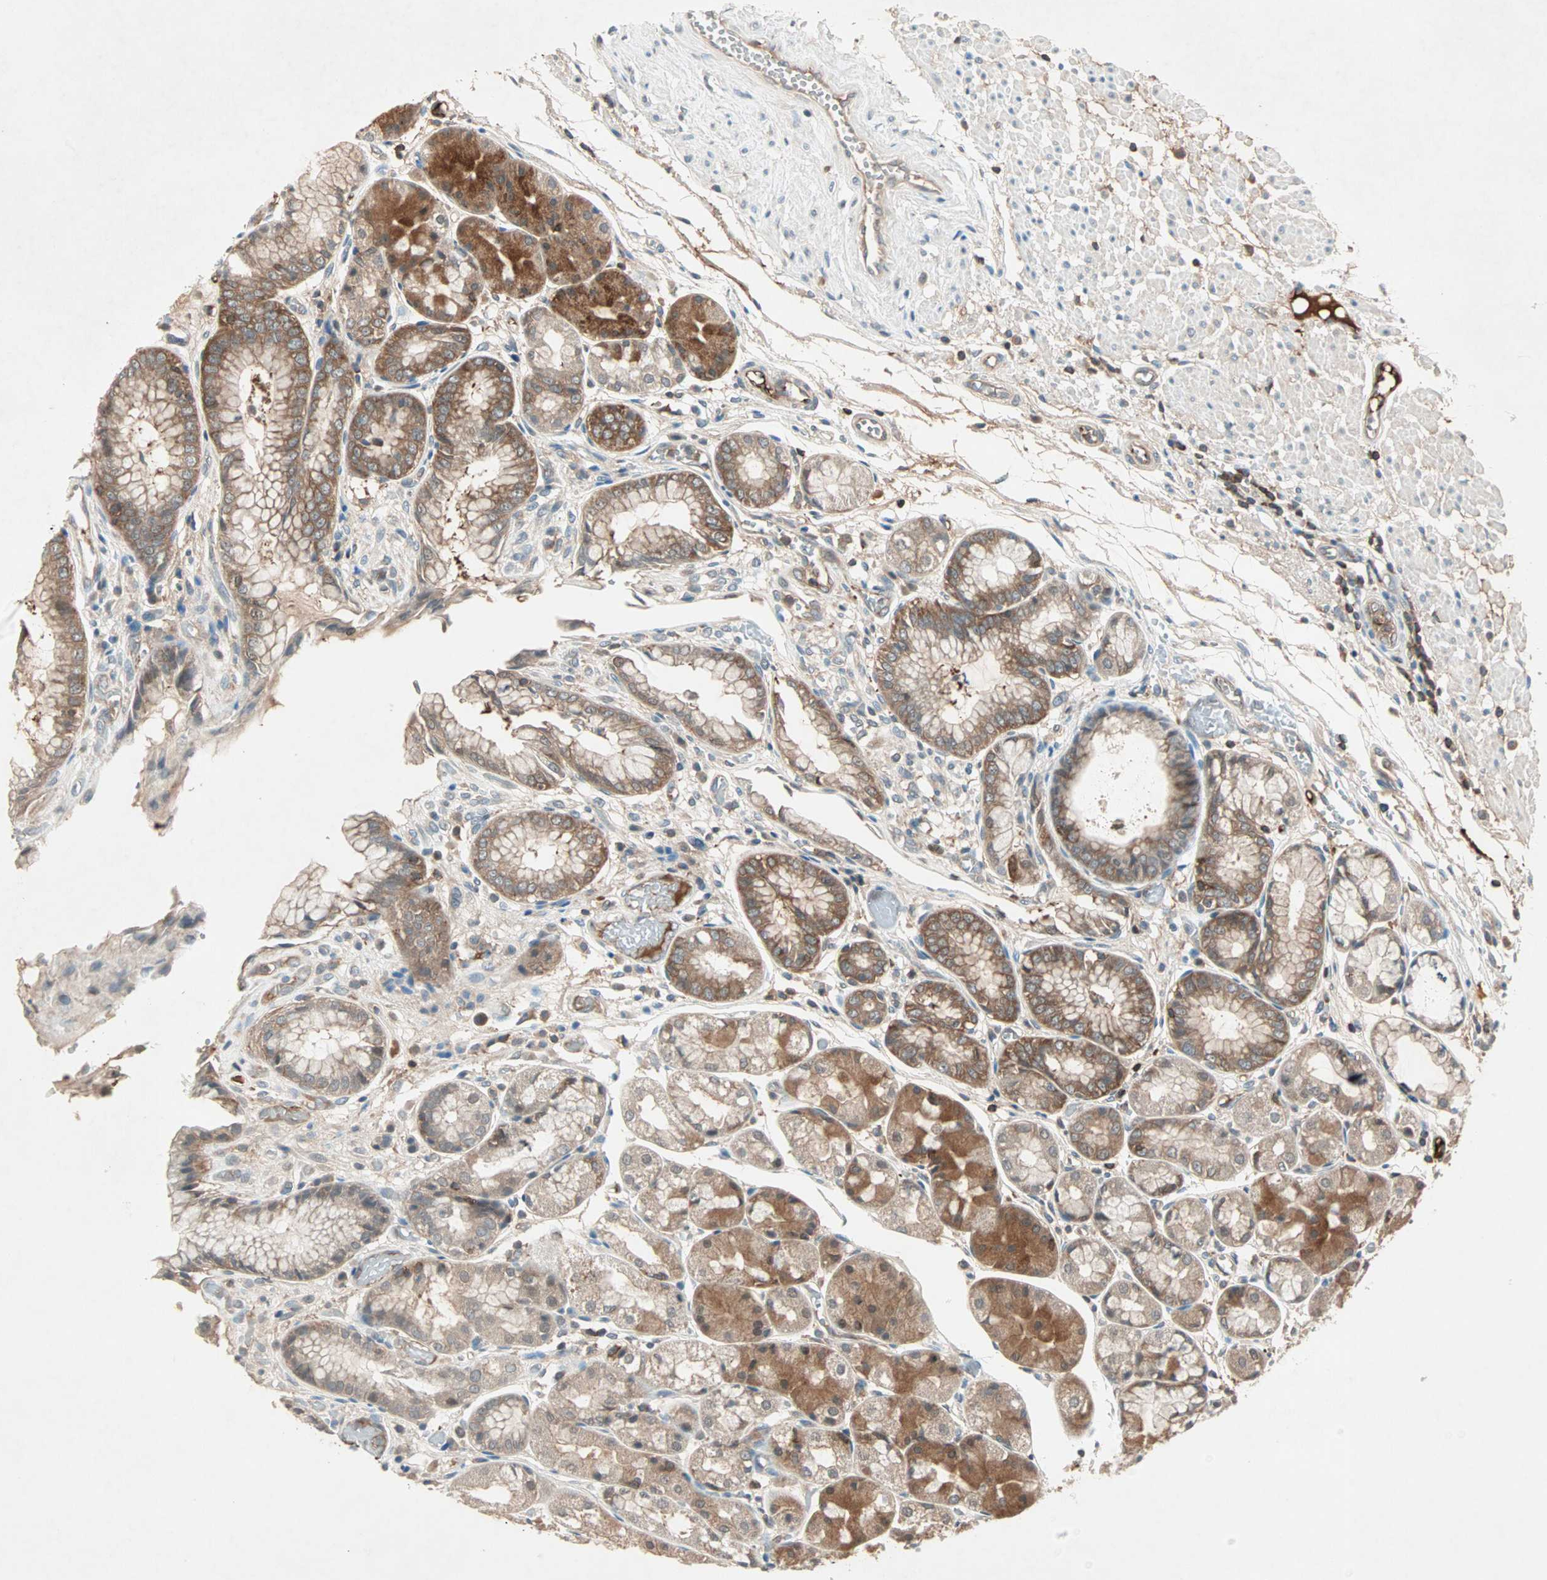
{"staining": {"intensity": "moderate", "quantity": ">75%", "location": "cytoplasmic/membranous"}, "tissue": "stomach", "cell_type": "Glandular cells", "image_type": "normal", "snomed": [{"axis": "morphology", "description": "Normal tissue, NOS"}, {"axis": "topography", "description": "Stomach, upper"}], "caption": "Protein expression analysis of normal stomach demonstrates moderate cytoplasmic/membranous staining in about >75% of glandular cells. (Brightfield microscopy of DAB IHC at high magnification).", "gene": "TEC", "patient": {"sex": "male", "age": 72}}